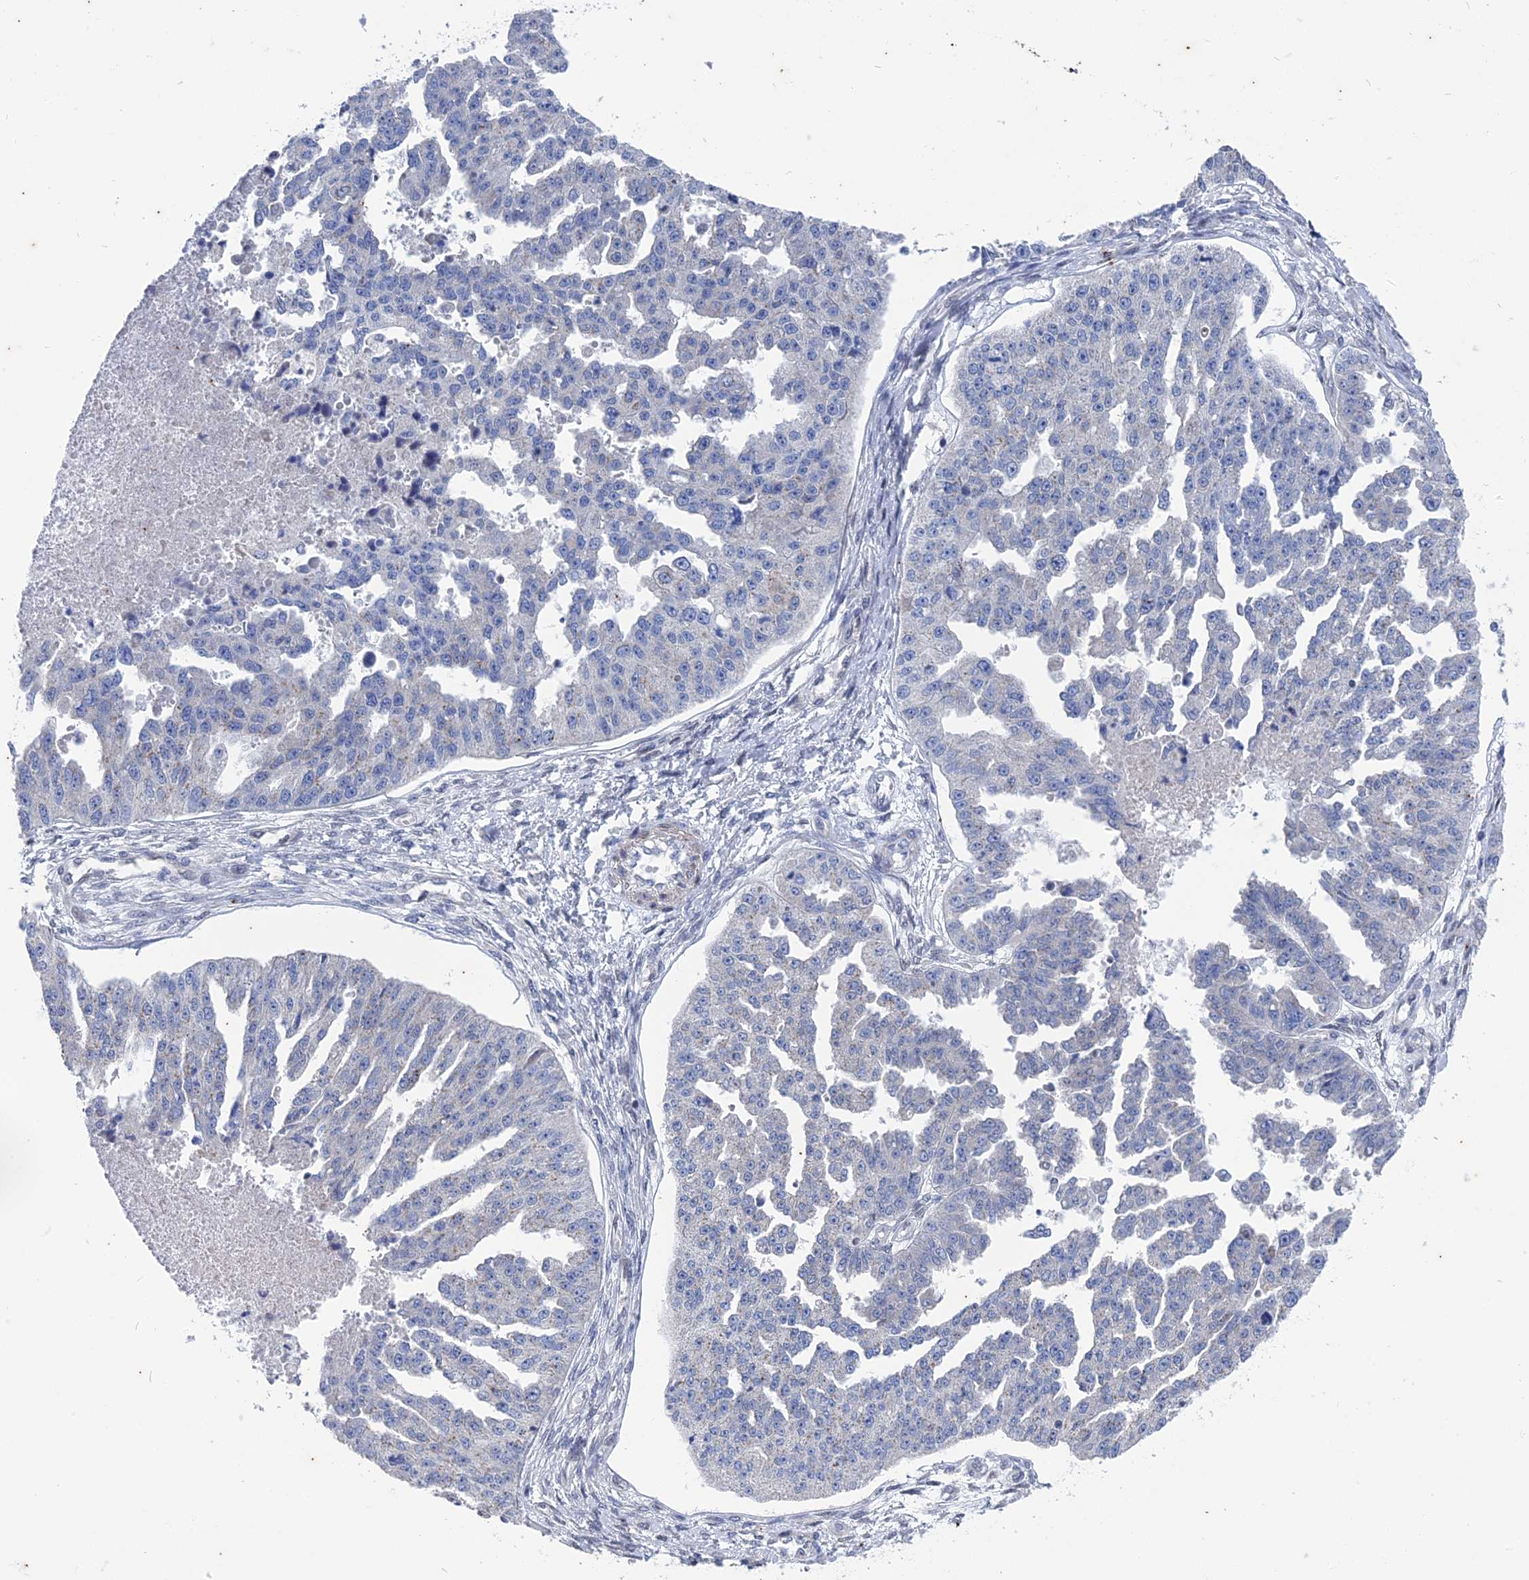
{"staining": {"intensity": "negative", "quantity": "none", "location": "none"}, "tissue": "ovarian cancer", "cell_type": "Tumor cells", "image_type": "cancer", "snomed": [{"axis": "morphology", "description": "Cystadenocarcinoma, serous, NOS"}, {"axis": "topography", "description": "Ovary"}], "caption": "A high-resolution histopathology image shows immunohistochemistry staining of ovarian serous cystadenocarcinoma, which exhibits no significant expression in tumor cells.", "gene": "MTRF1", "patient": {"sex": "female", "age": 58}}